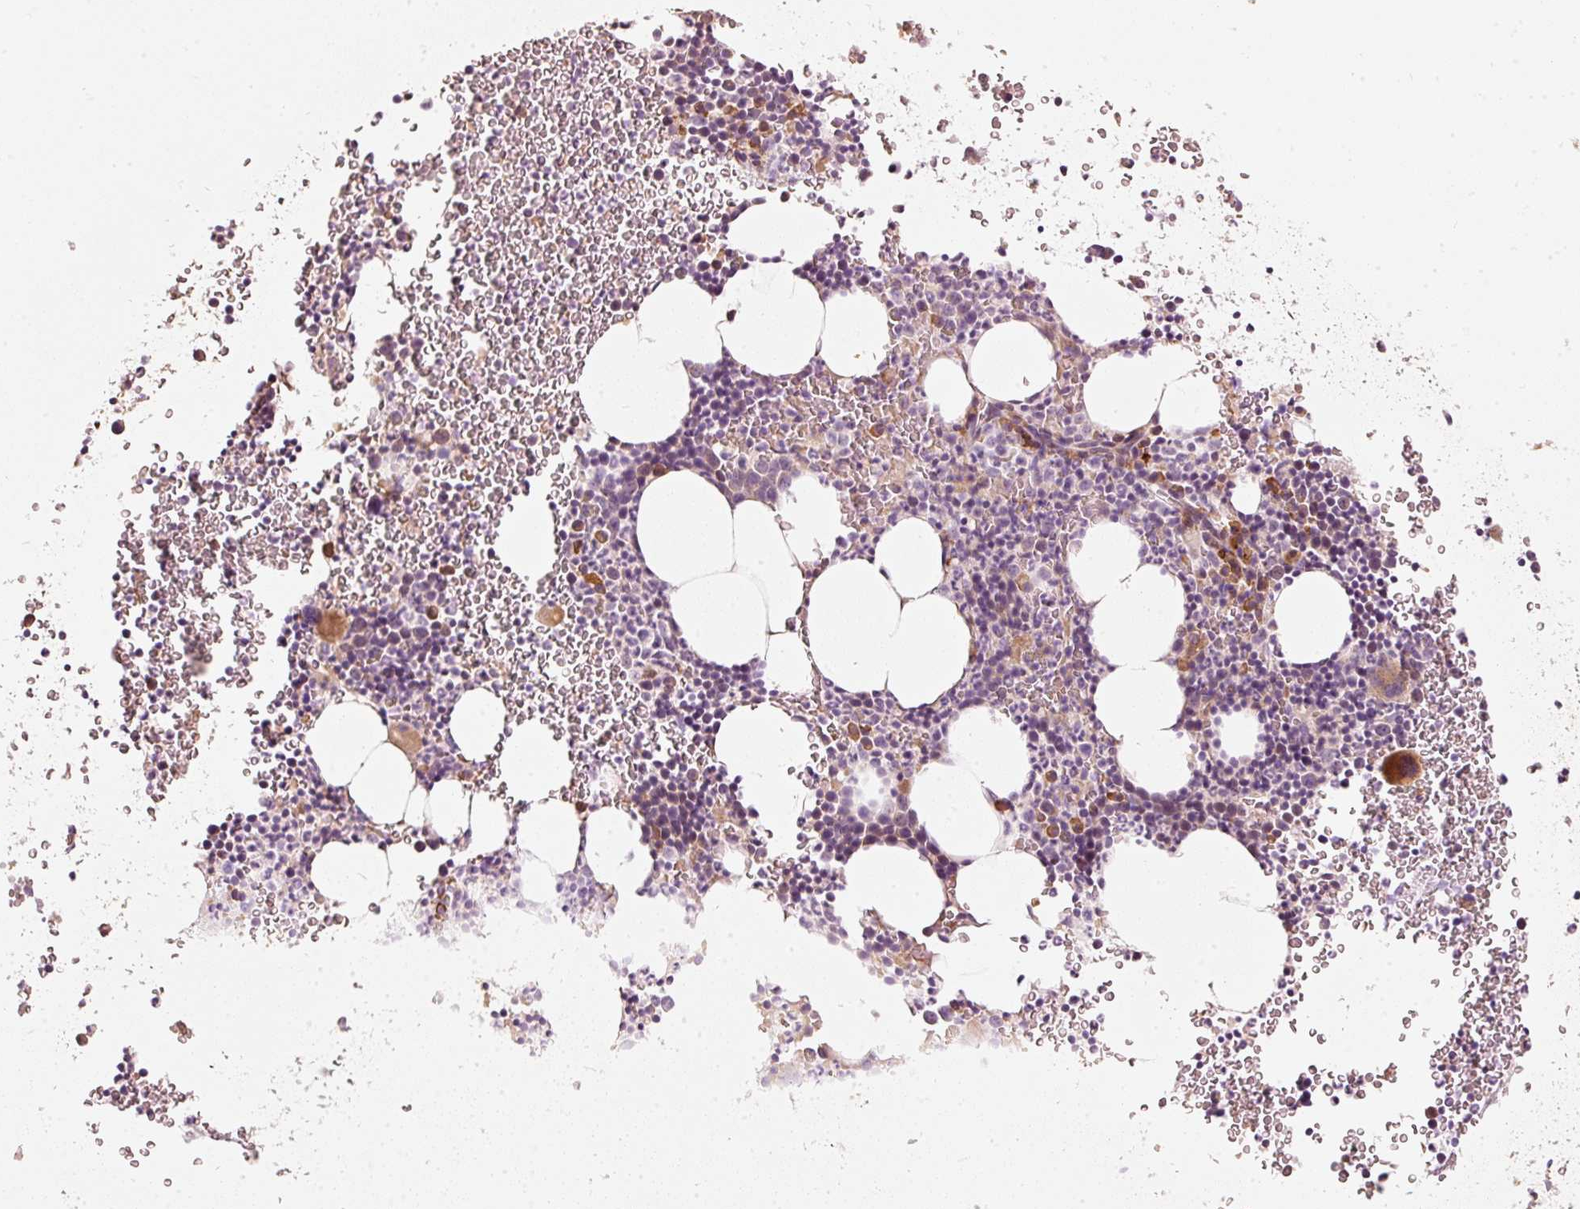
{"staining": {"intensity": "strong", "quantity": "<25%", "location": "cytoplasmic/membranous"}, "tissue": "bone marrow", "cell_type": "Hematopoietic cells", "image_type": "normal", "snomed": [{"axis": "morphology", "description": "Normal tissue, NOS"}, {"axis": "topography", "description": "Bone marrow"}], "caption": "Hematopoietic cells reveal strong cytoplasmic/membranous positivity in approximately <25% of cells in unremarkable bone marrow.", "gene": "KCNQ1", "patient": {"sex": "male", "age": 61}}